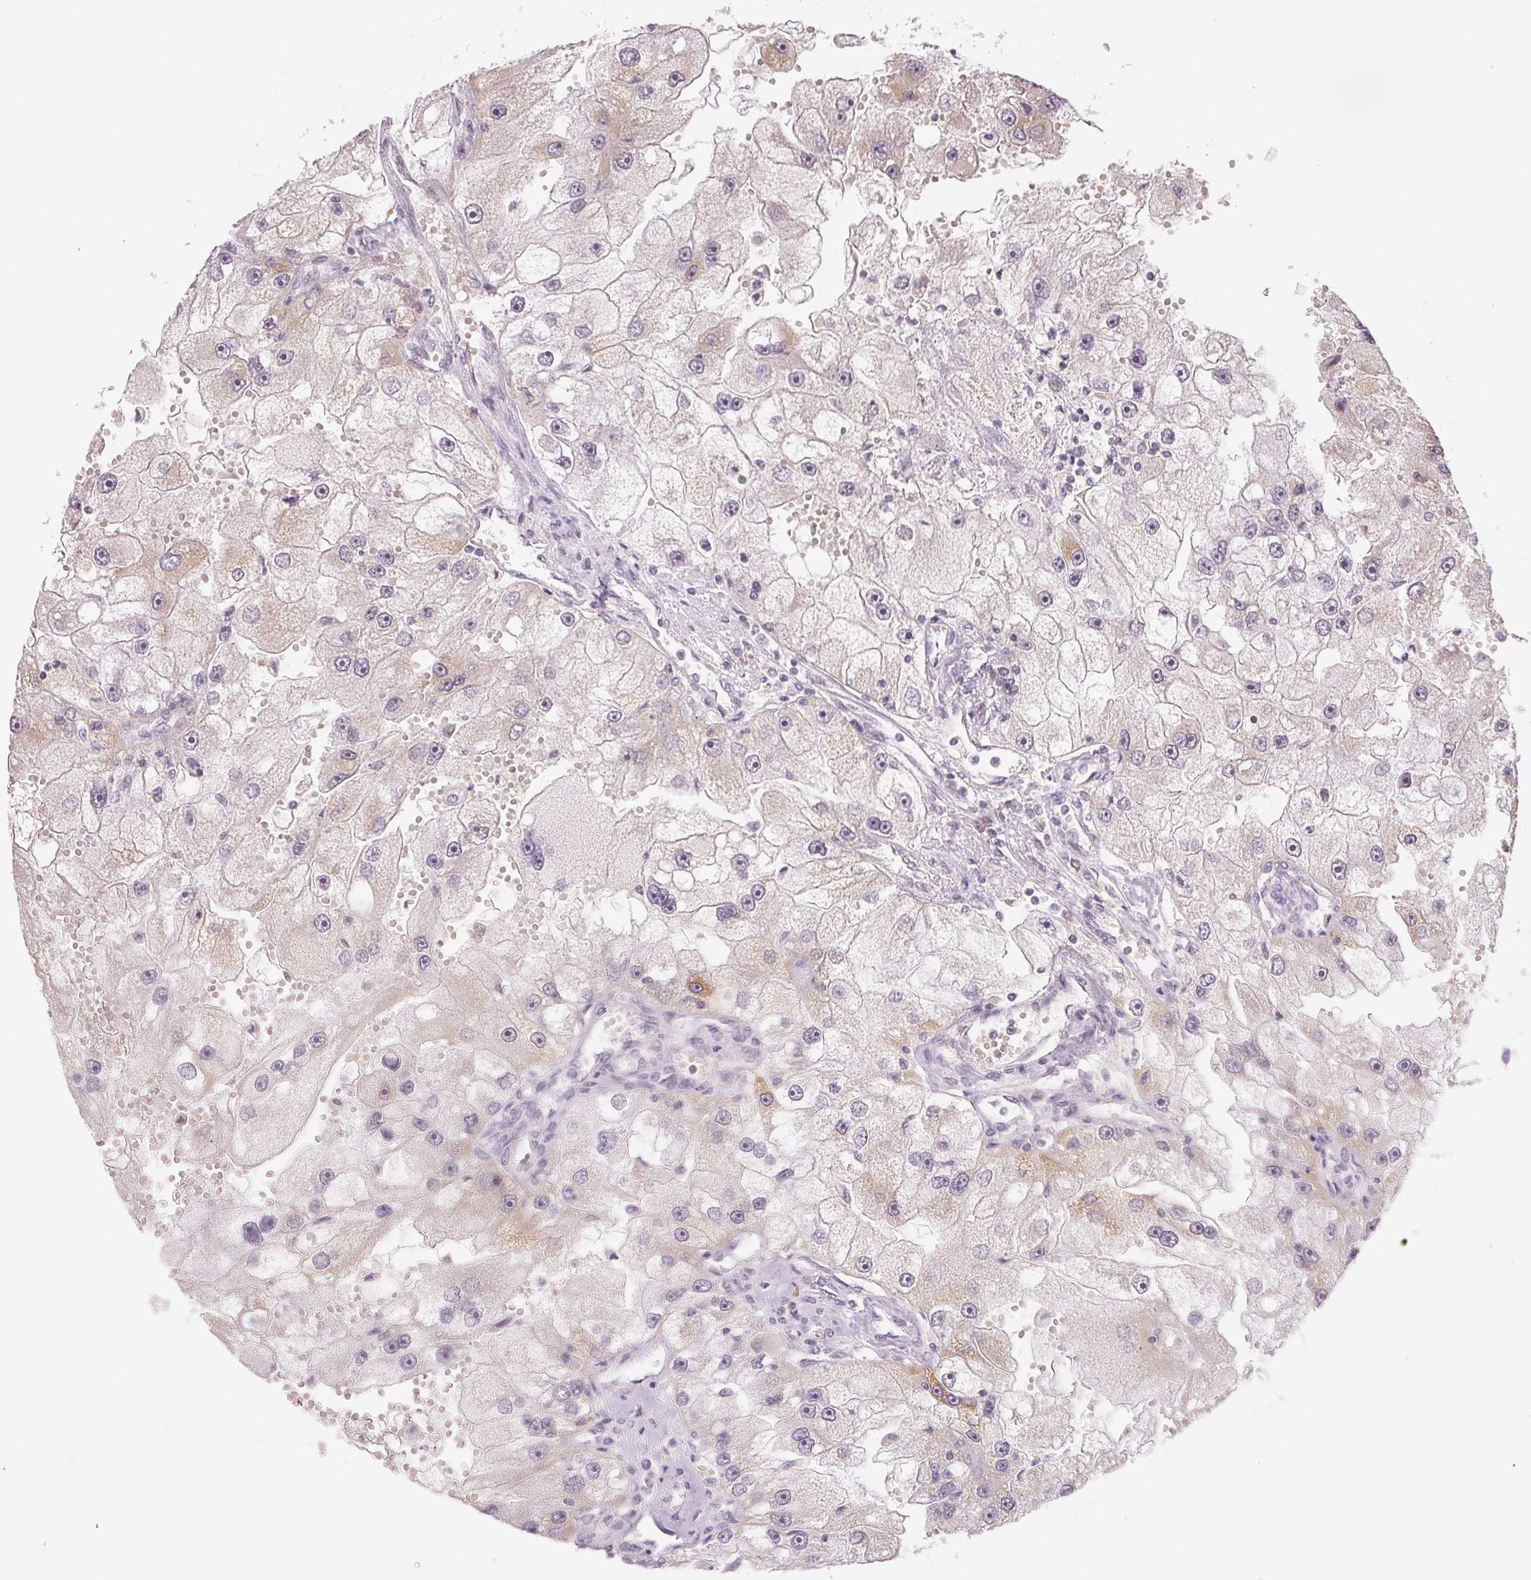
{"staining": {"intensity": "negative", "quantity": "none", "location": "none"}, "tissue": "renal cancer", "cell_type": "Tumor cells", "image_type": "cancer", "snomed": [{"axis": "morphology", "description": "Adenocarcinoma, NOS"}, {"axis": "topography", "description": "Kidney"}], "caption": "Histopathology image shows no significant protein expression in tumor cells of renal cancer.", "gene": "HINT2", "patient": {"sex": "male", "age": 63}}